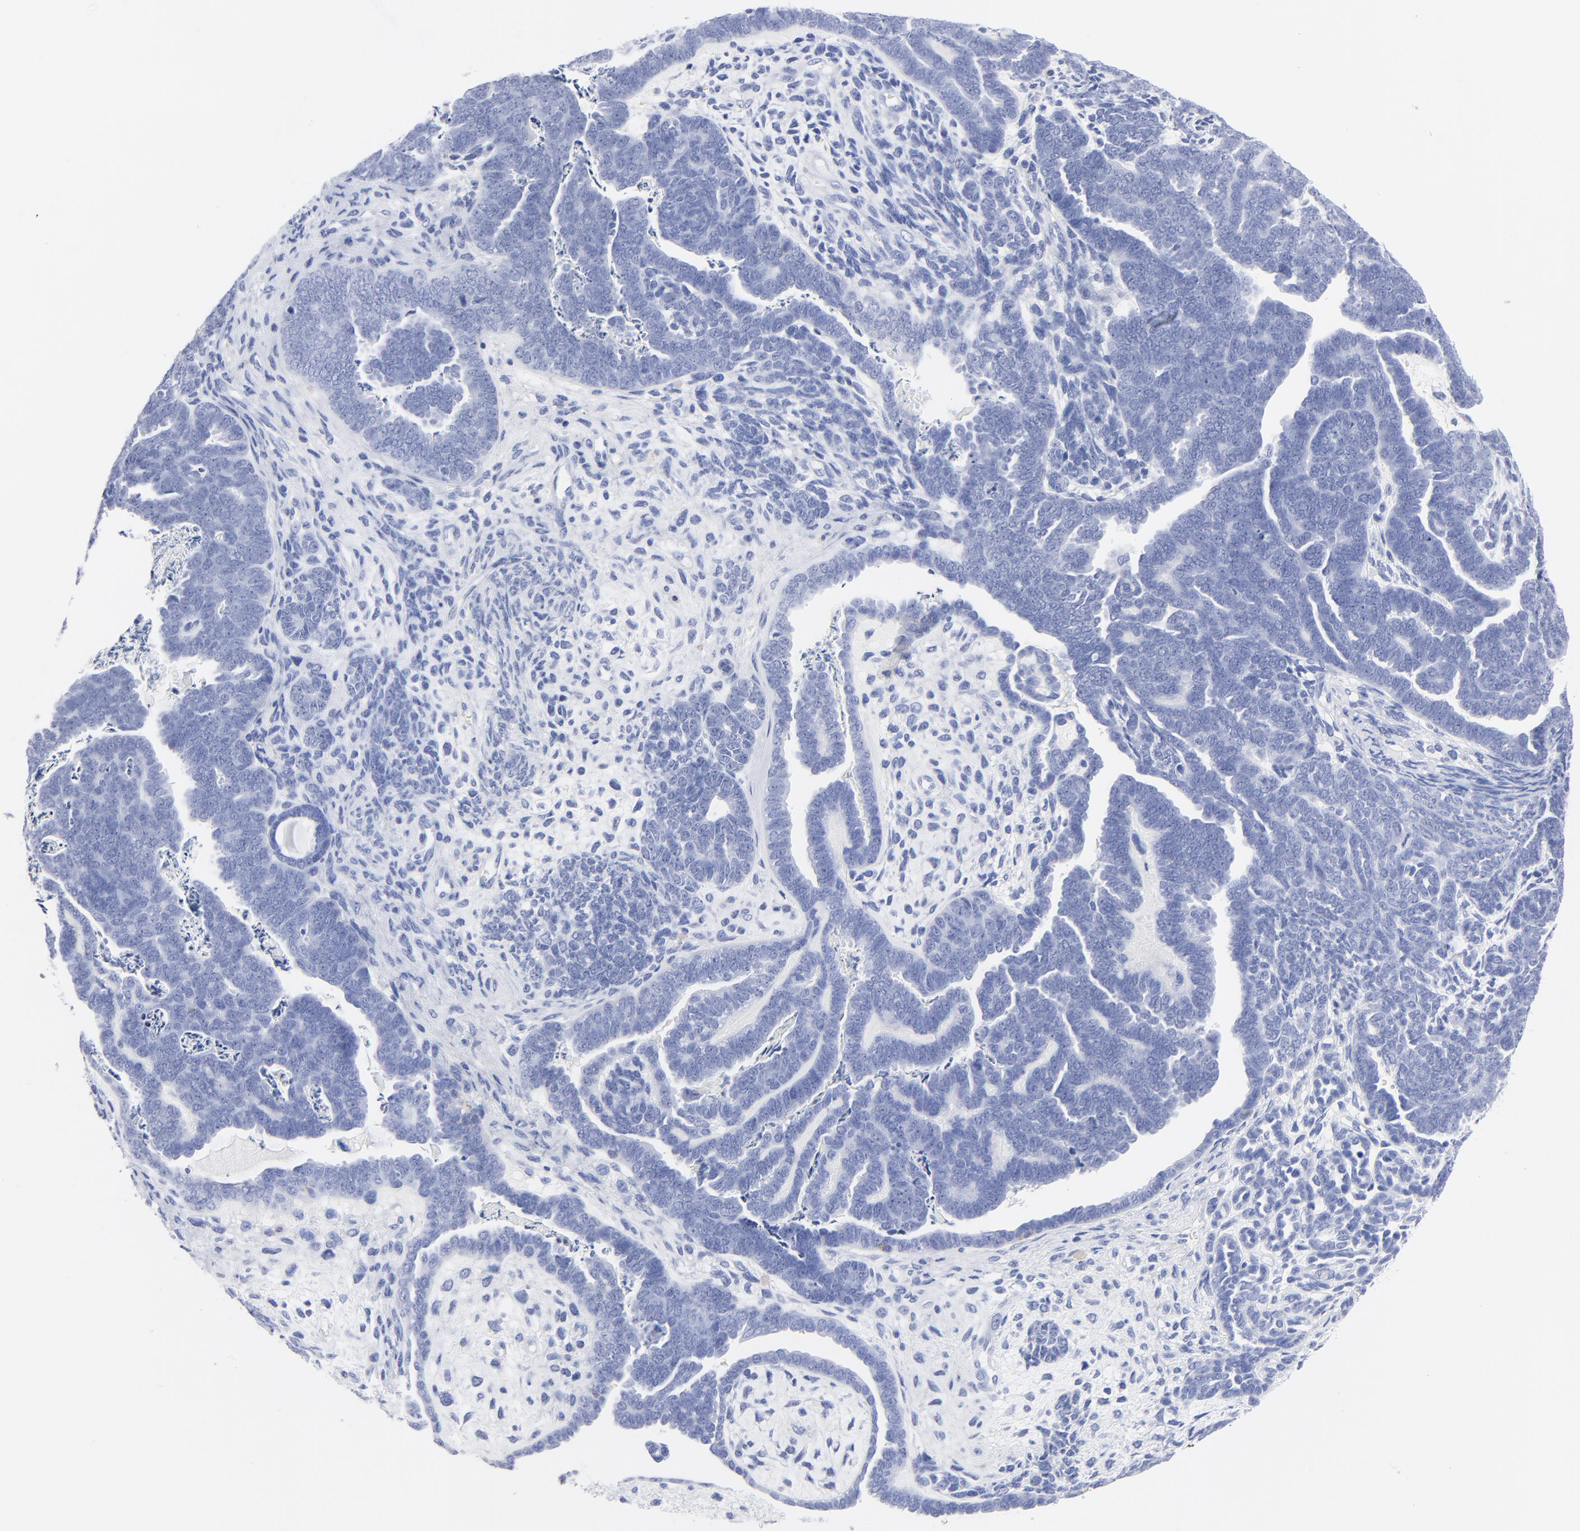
{"staining": {"intensity": "negative", "quantity": "none", "location": "none"}, "tissue": "endometrial cancer", "cell_type": "Tumor cells", "image_type": "cancer", "snomed": [{"axis": "morphology", "description": "Neoplasm, malignant, NOS"}, {"axis": "topography", "description": "Endometrium"}], "caption": "Neoplasm (malignant) (endometrial) stained for a protein using IHC displays no positivity tumor cells.", "gene": "ACY1", "patient": {"sex": "female", "age": 74}}